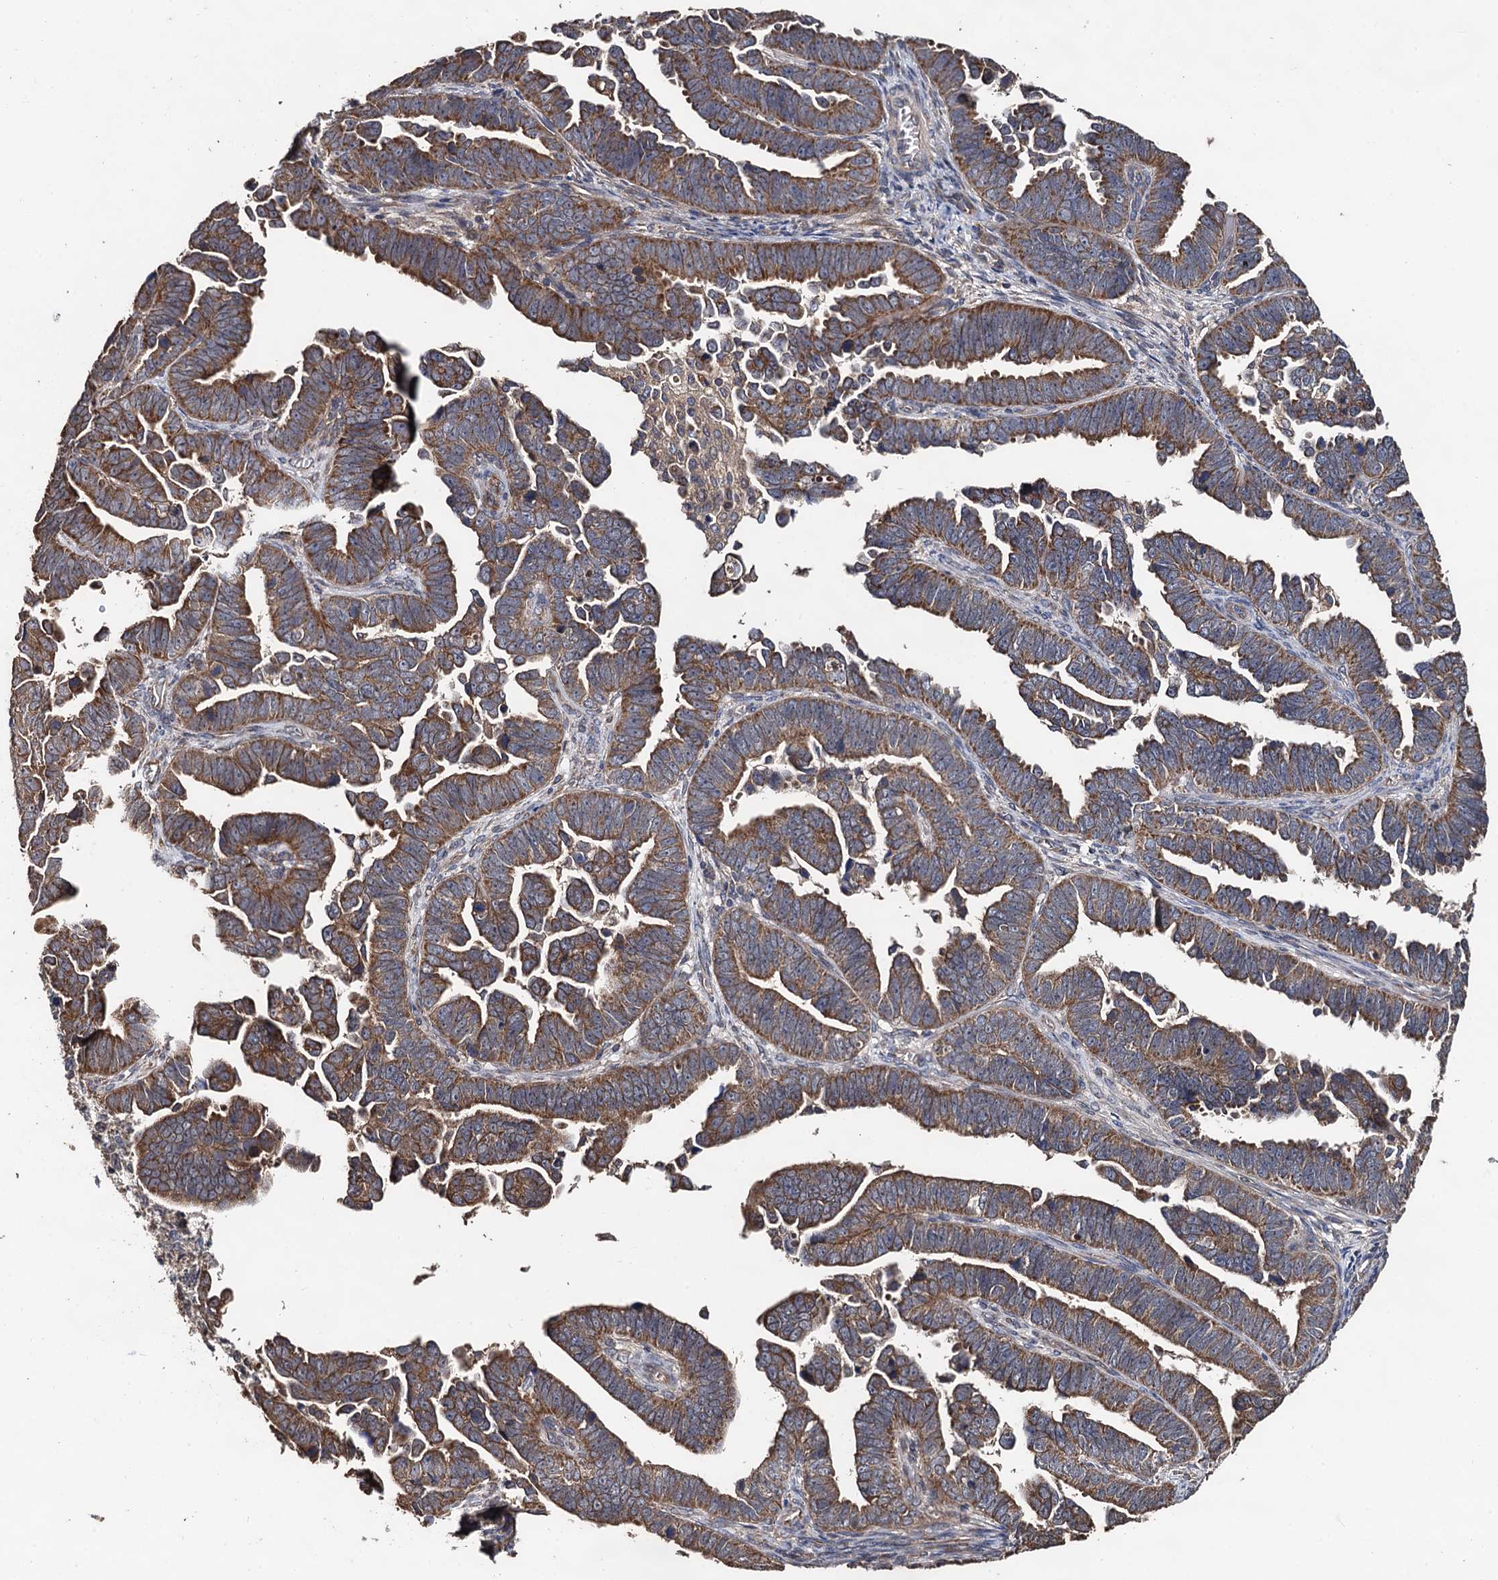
{"staining": {"intensity": "moderate", "quantity": ">75%", "location": "cytoplasmic/membranous"}, "tissue": "endometrial cancer", "cell_type": "Tumor cells", "image_type": "cancer", "snomed": [{"axis": "morphology", "description": "Adenocarcinoma, NOS"}, {"axis": "topography", "description": "Endometrium"}], "caption": "IHC of endometrial adenocarcinoma exhibits medium levels of moderate cytoplasmic/membranous positivity in about >75% of tumor cells. IHC stains the protein of interest in brown and the nuclei are stained blue.", "gene": "PPTC7", "patient": {"sex": "female", "age": 75}}